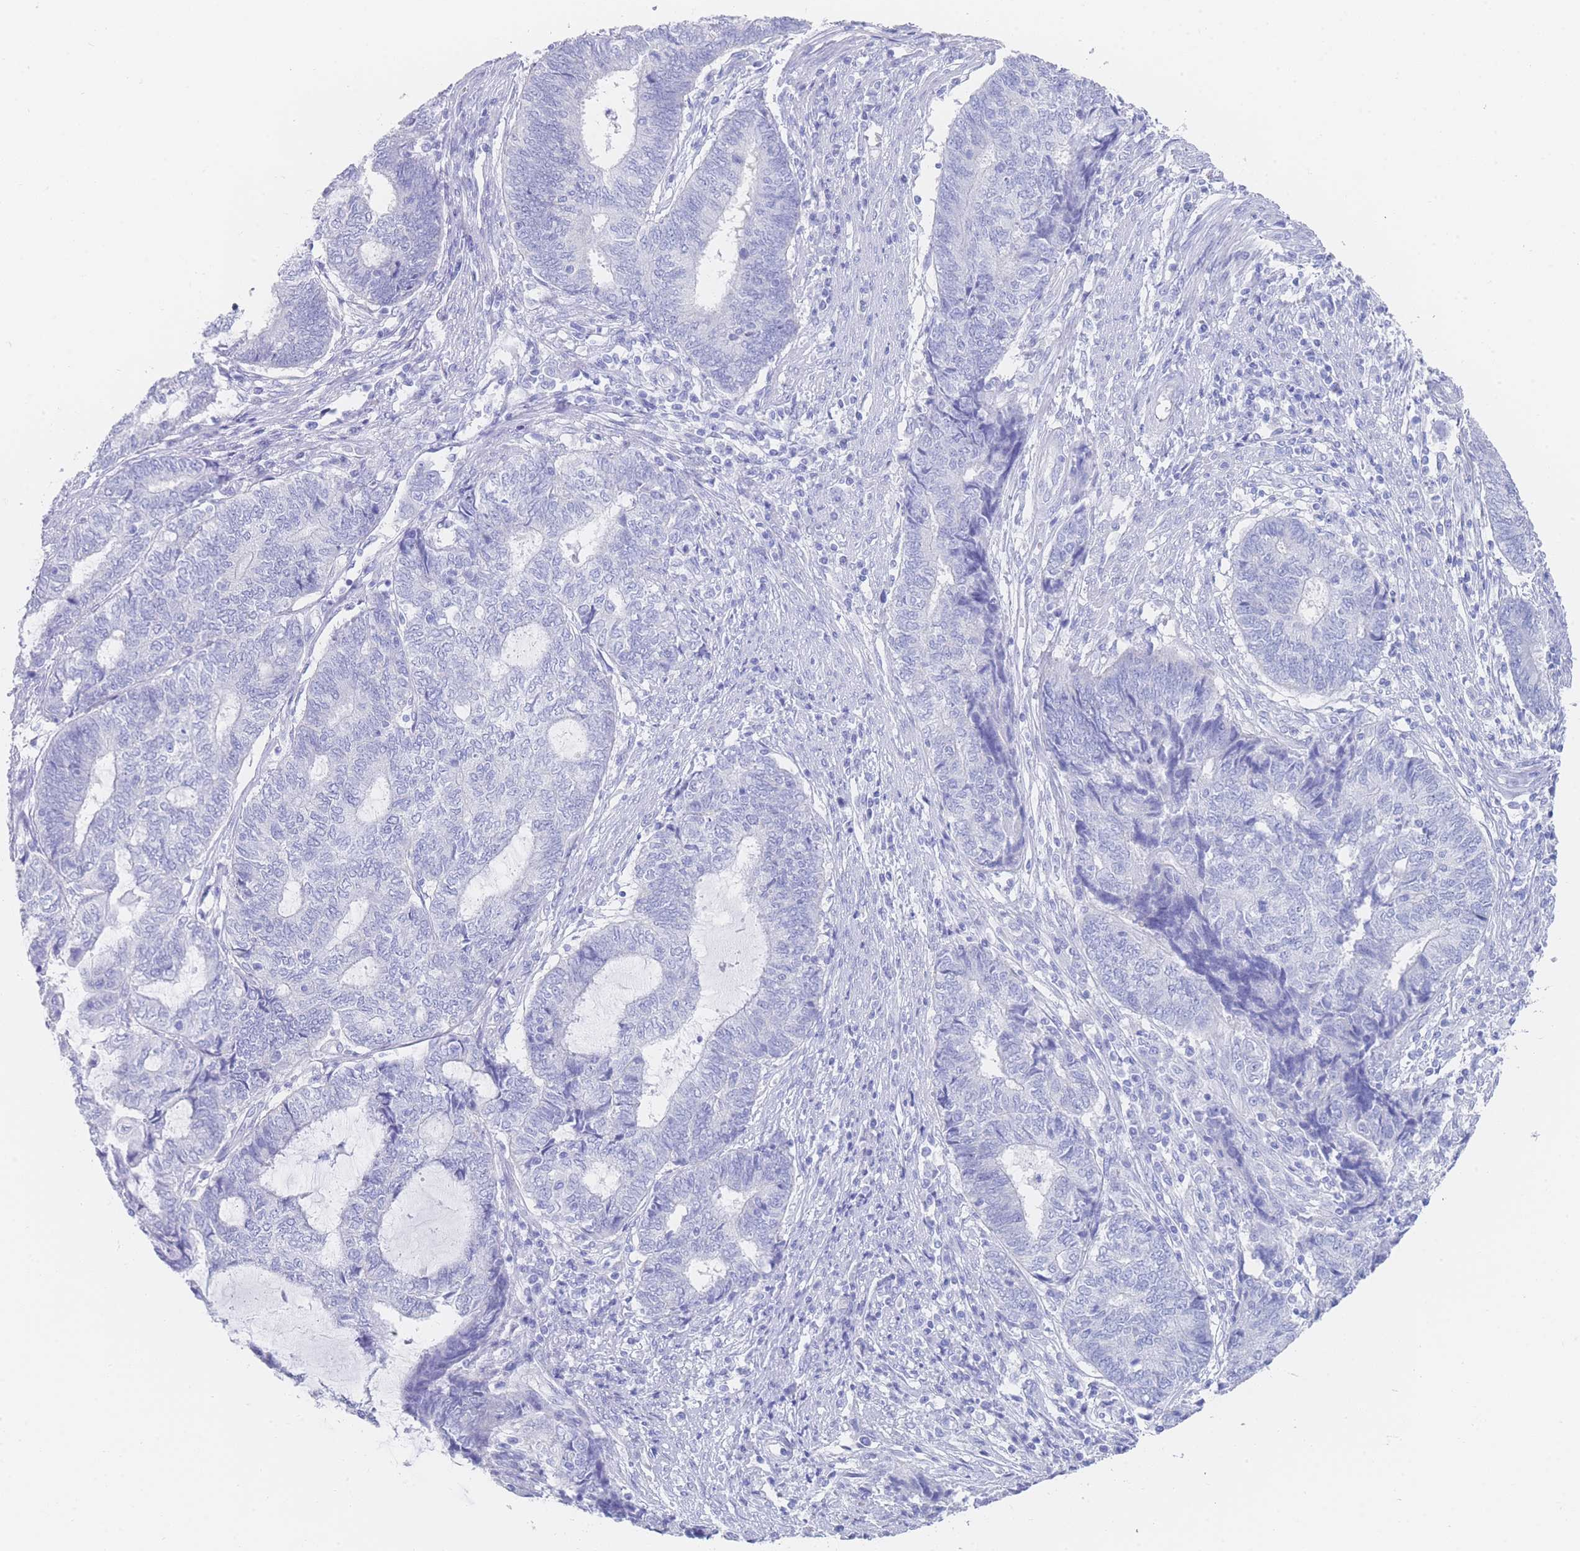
{"staining": {"intensity": "negative", "quantity": "none", "location": "none"}, "tissue": "endometrial cancer", "cell_type": "Tumor cells", "image_type": "cancer", "snomed": [{"axis": "morphology", "description": "Adenocarcinoma, NOS"}, {"axis": "topography", "description": "Uterus"}, {"axis": "topography", "description": "Endometrium"}], "caption": "The immunohistochemistry (IHC) histopathology image has no significant expression in tumor cells of adenocarcinoma (endometrial) tissue. The staining is performed using DAB brown chromogen with nuclei counter-stained in using hematoxylin.", "gene": "LRRC37A", "patient": {"sex": "female", "age": 70}}